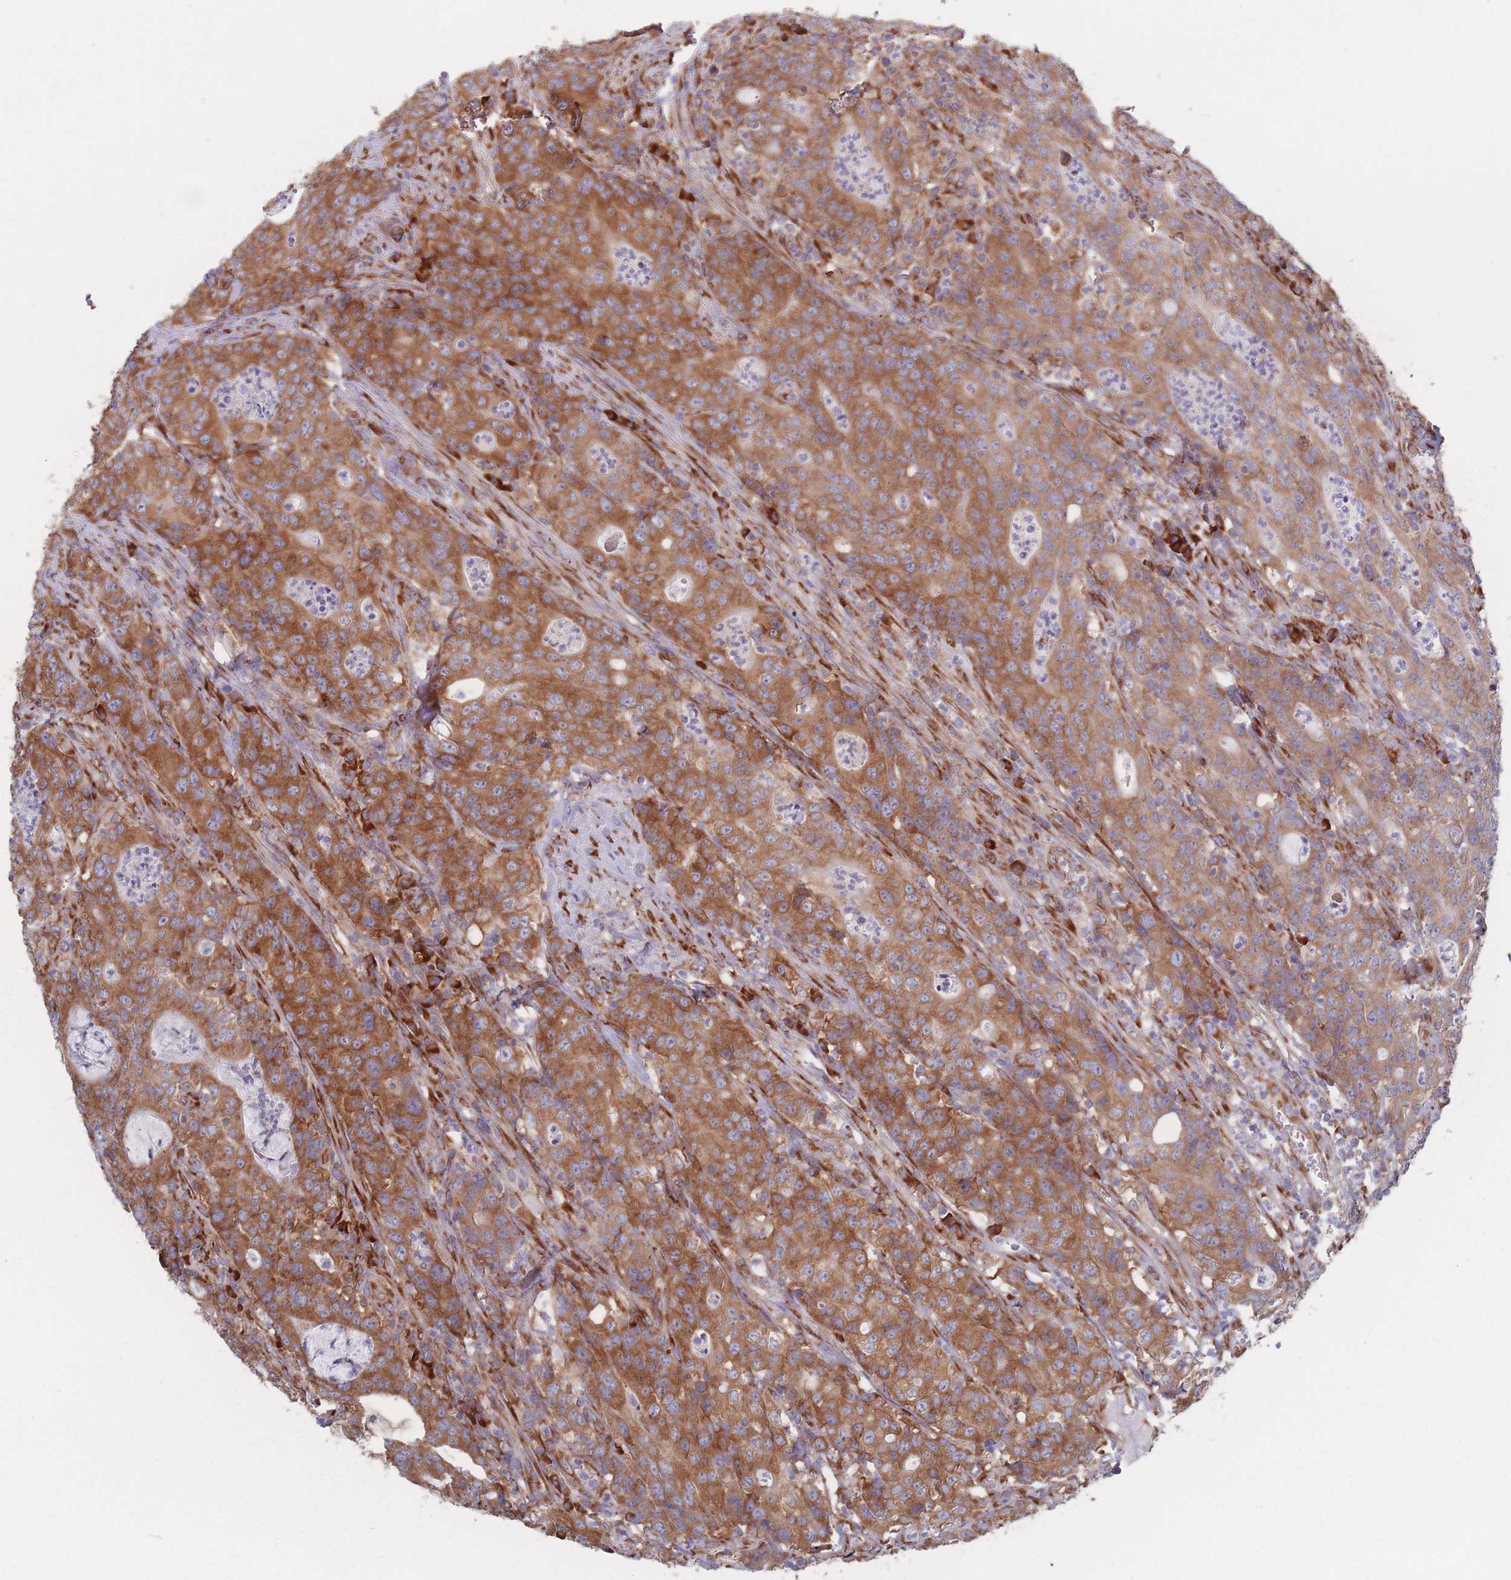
{"staining": {"intensity": "strong", "quantity": ">75%", "location": "cytoplasmic/membranous"}, "tissue": "colorectal cancer", "cell_type": "Tumor cells", "image_type": "cancer", "snomed": [{"axis": "morphology", "description": "Adenocarcinoma, NOS"}, {"axis": "topography", "description": "Colon"}], "caption": "This histopathology image reveals colorectal adenocarcinoma stained with immunohistochemistry (IHC) to label a protein in brown. The cytoplasmic/membranous of tumor cells show strong positivity for the protein. Nuclei are counter-stained blue.", "gene": "EEF1B2", "patient": {"sex": "male", "age": 83}}